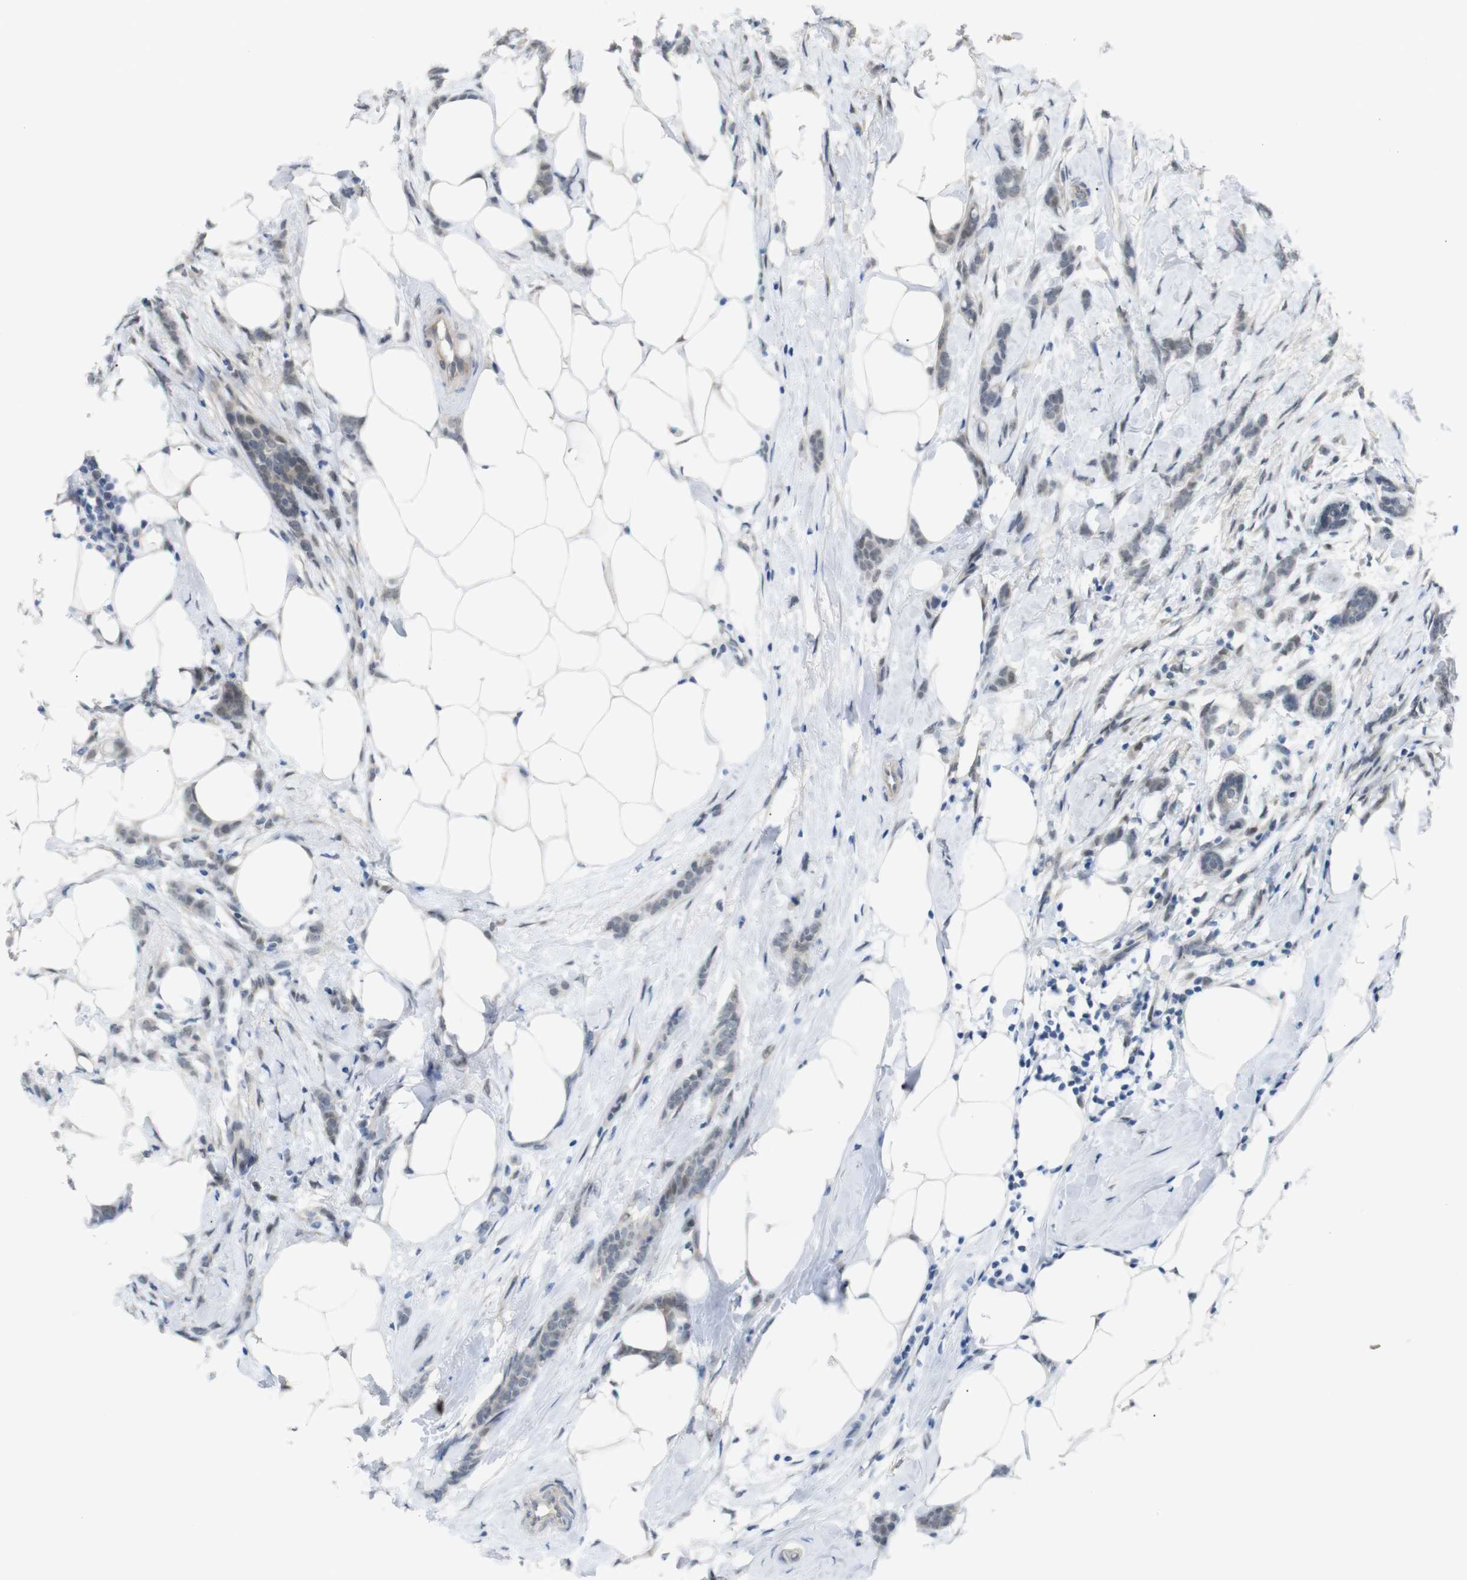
{"staining": {"intensity": "negative", "quantity": "none", "location": "none"}, "tissue": "breast cancer", "cell_type": "Tumor cells", "image_type": "cancer", "snomed": [{"axis": "morphology", "description": "Lobular carcinoma, in situ"}, {"axis": "morphology", "description": "Lobular carcinoma"}, {"axis": "topography", "description": "Breast"}], "caption": "Breast cancer was stained to show a protein in brown. There is no significant positivity in tumor cells. (DAB immunohistochemistry with hematoxylin counter stain).", "gene": "GPR158", "patient": {"sex": "female", "age": 41}}